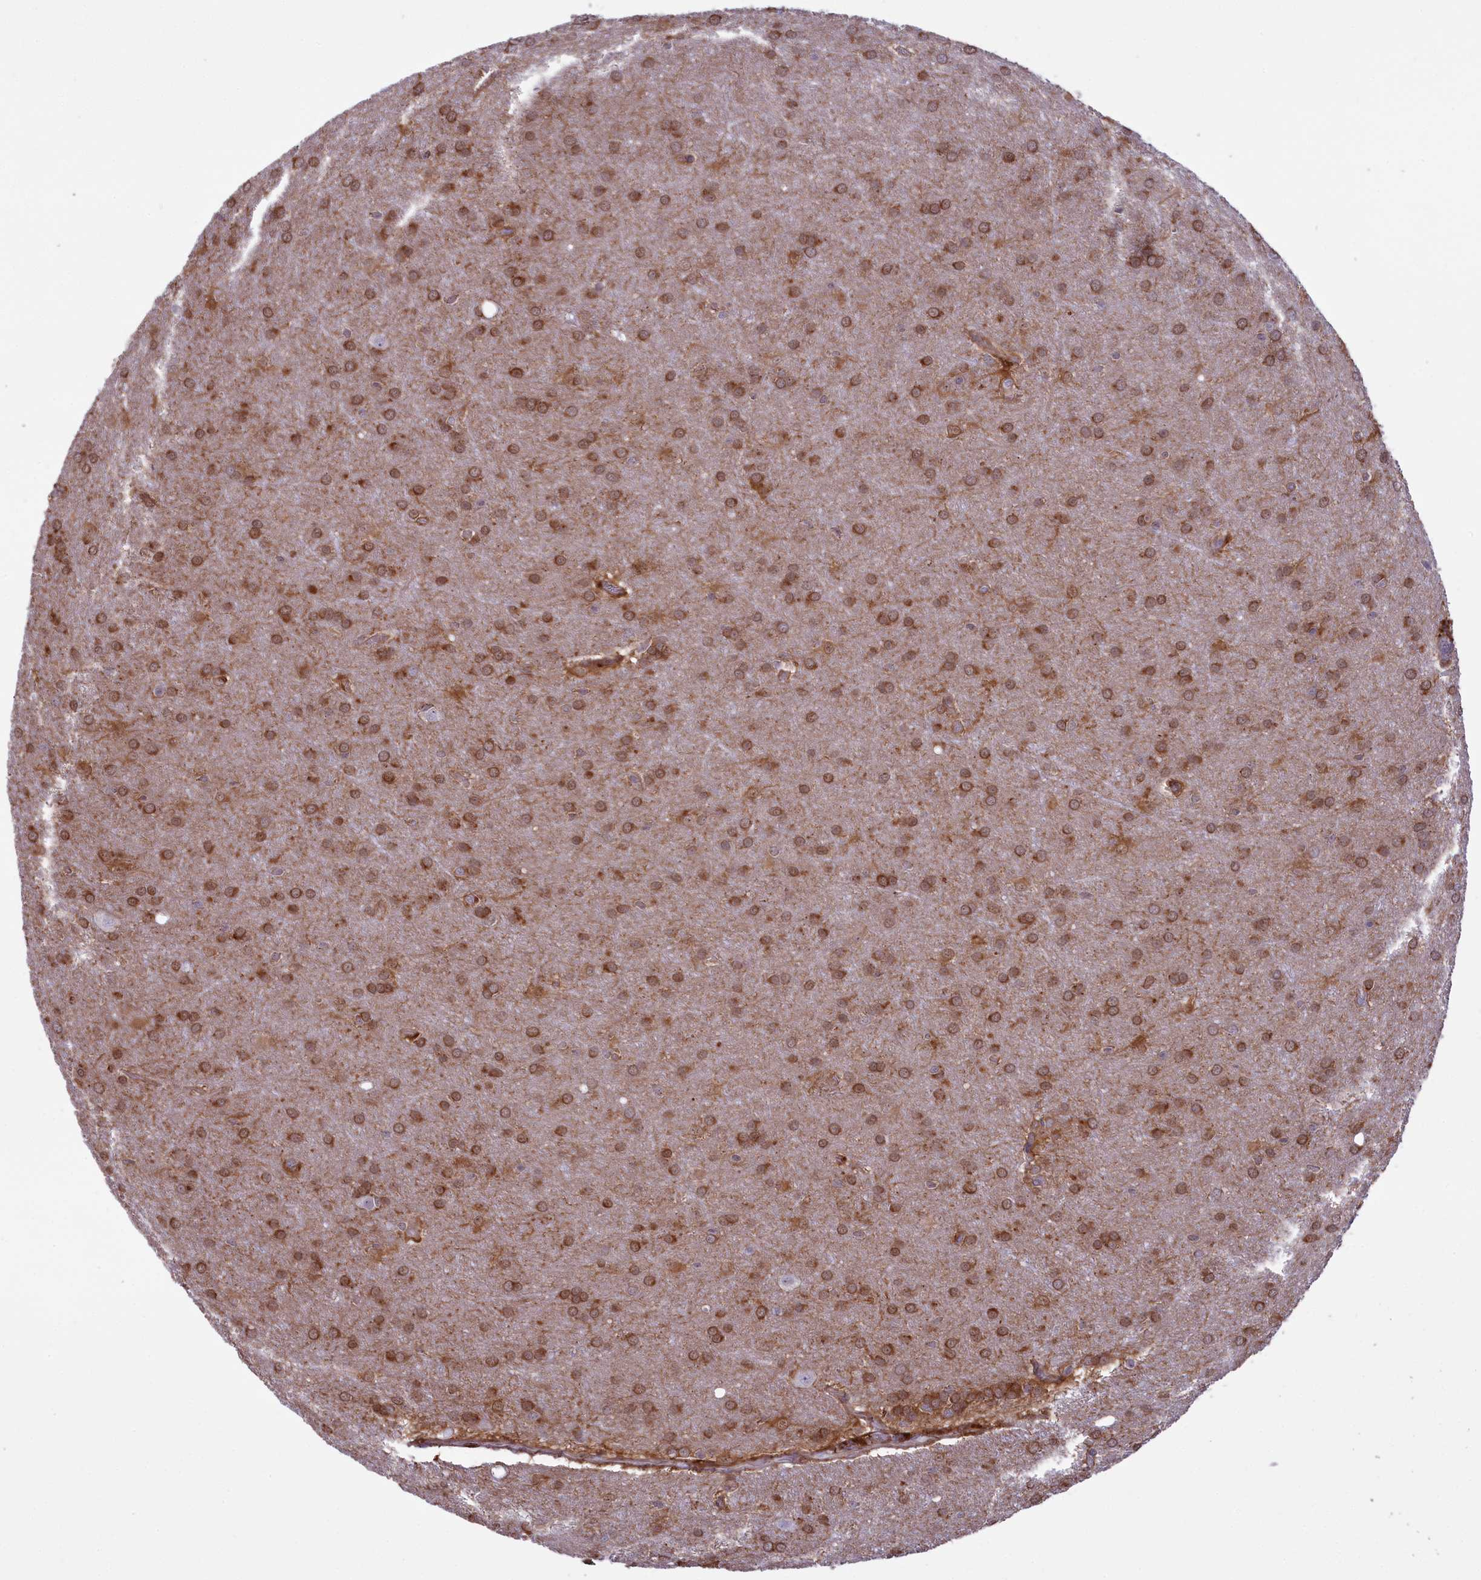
{"staining": {"intensity": "moderate", "quantity": ">75%", "location": "cytoplasmic/membranous"}, "tissue": "glioma", "cell_type": "Tumor cells", "image_type": "cancer", "snomed": [{"axis": "morphology", "description": "Glioma, malignant, Low grade"}, {"axis": "topography", "description": "Brain"}], "caption": "Protein staining reveals moderate cytoplasmic/membranous expression in approximately >75% of tumor cells in glioma.", "gene": "MAN2B1", "patient": {"sex": "female", "age": 32}}